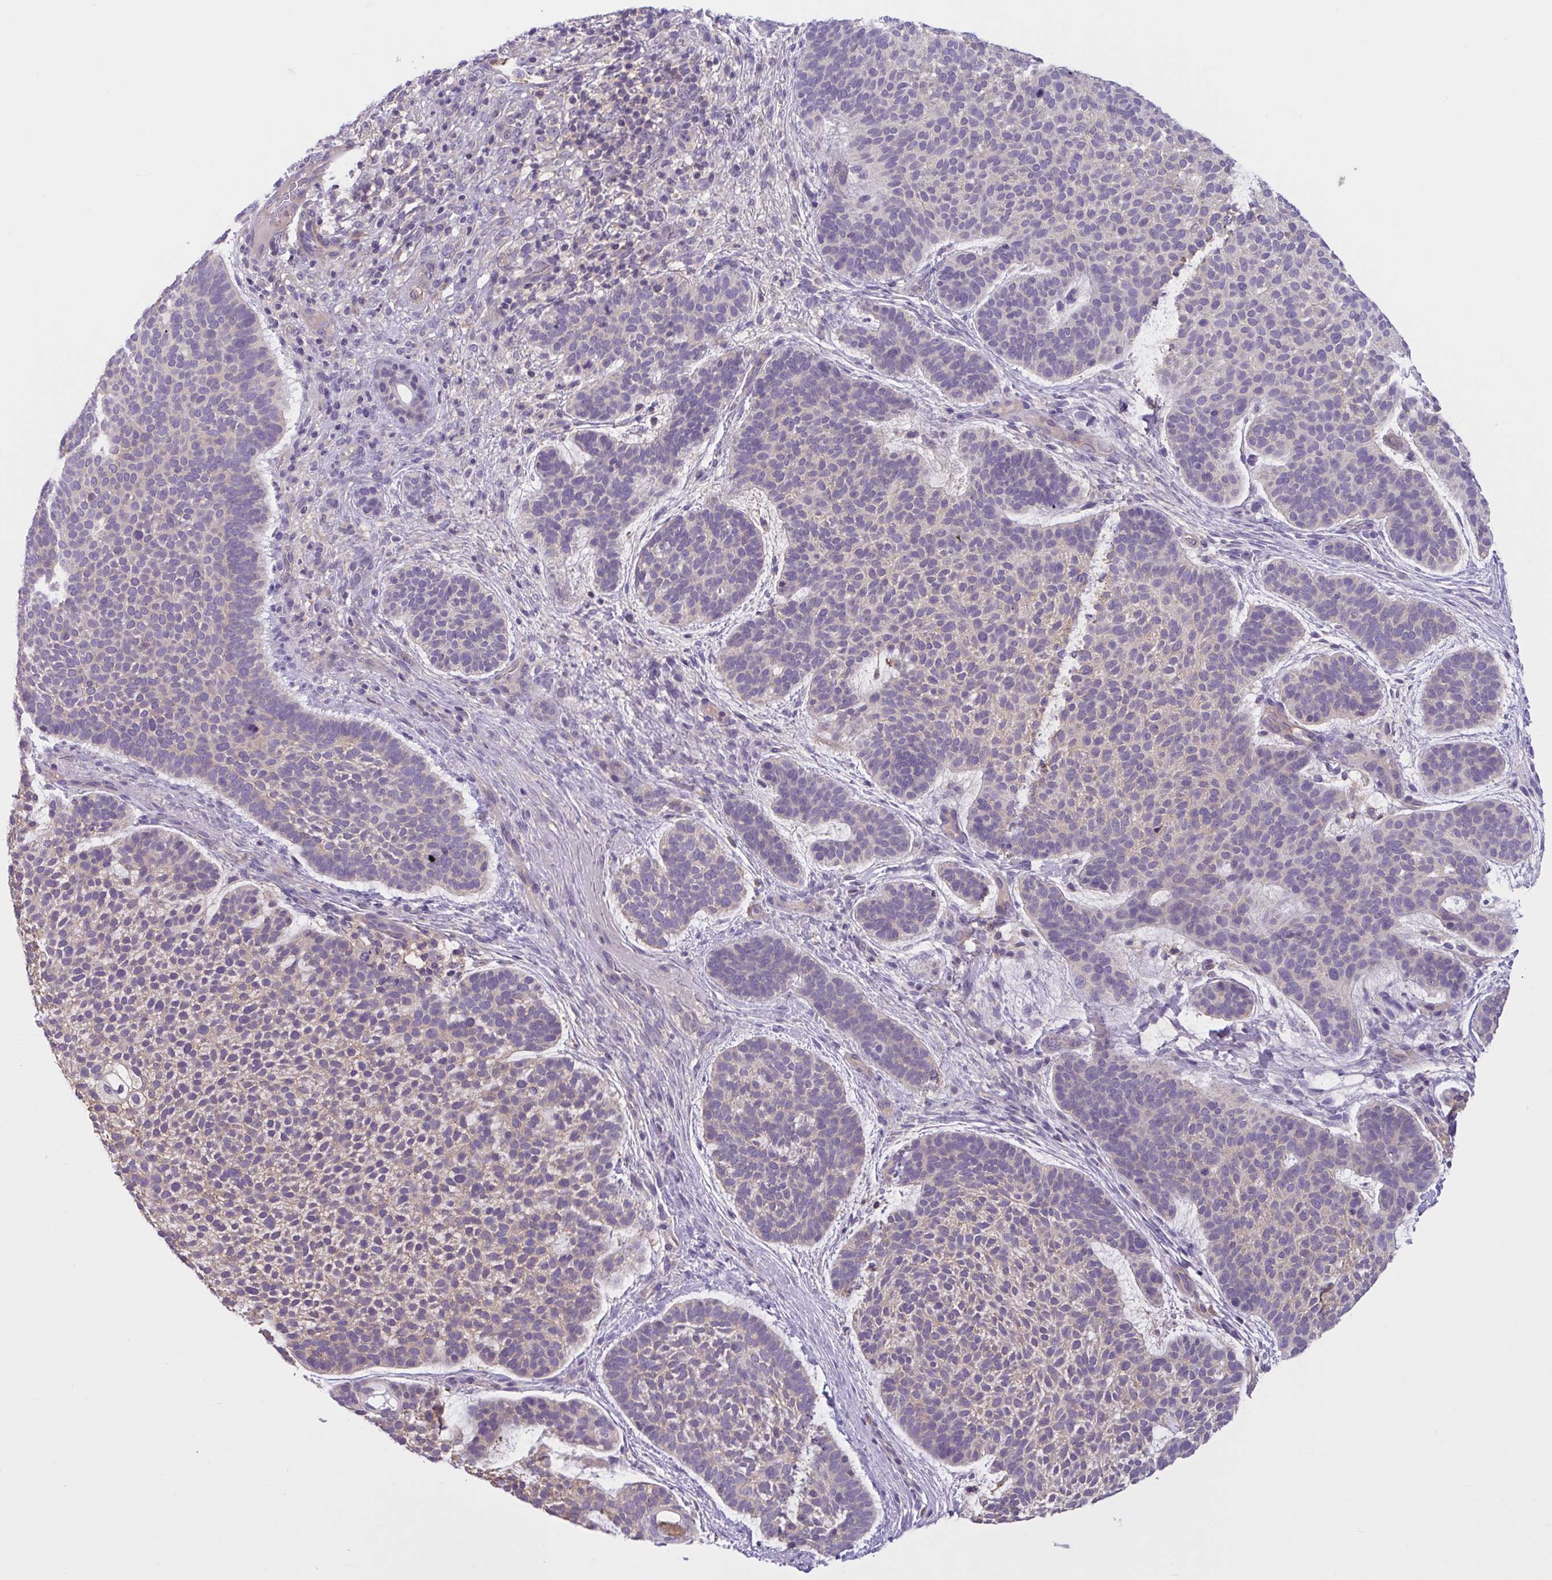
{"staining": {"intensity": "negative", "quantity": "none", "location": "none"}, "tissue": "skin cancer", "cell_type": "Tumor cells", "image_type": "cancer", "snomed": [{"axis": "morphology", "description": "Basal cell carcinoma"}, {"axis": "topography", "description": "Skin"}, {"axis": "topography", "description": "Skin of face"}], "caption": "Immunohistochemistry (IHC) image of neoplastic tissue: human basal cell carcinoma (skin) stained with DAB (3,3'-diaminobenzidine) reveals no significant protein expression in tumor cells.", "gene": "WNT9B", "patient": {"sex": "male", "age": 73}}